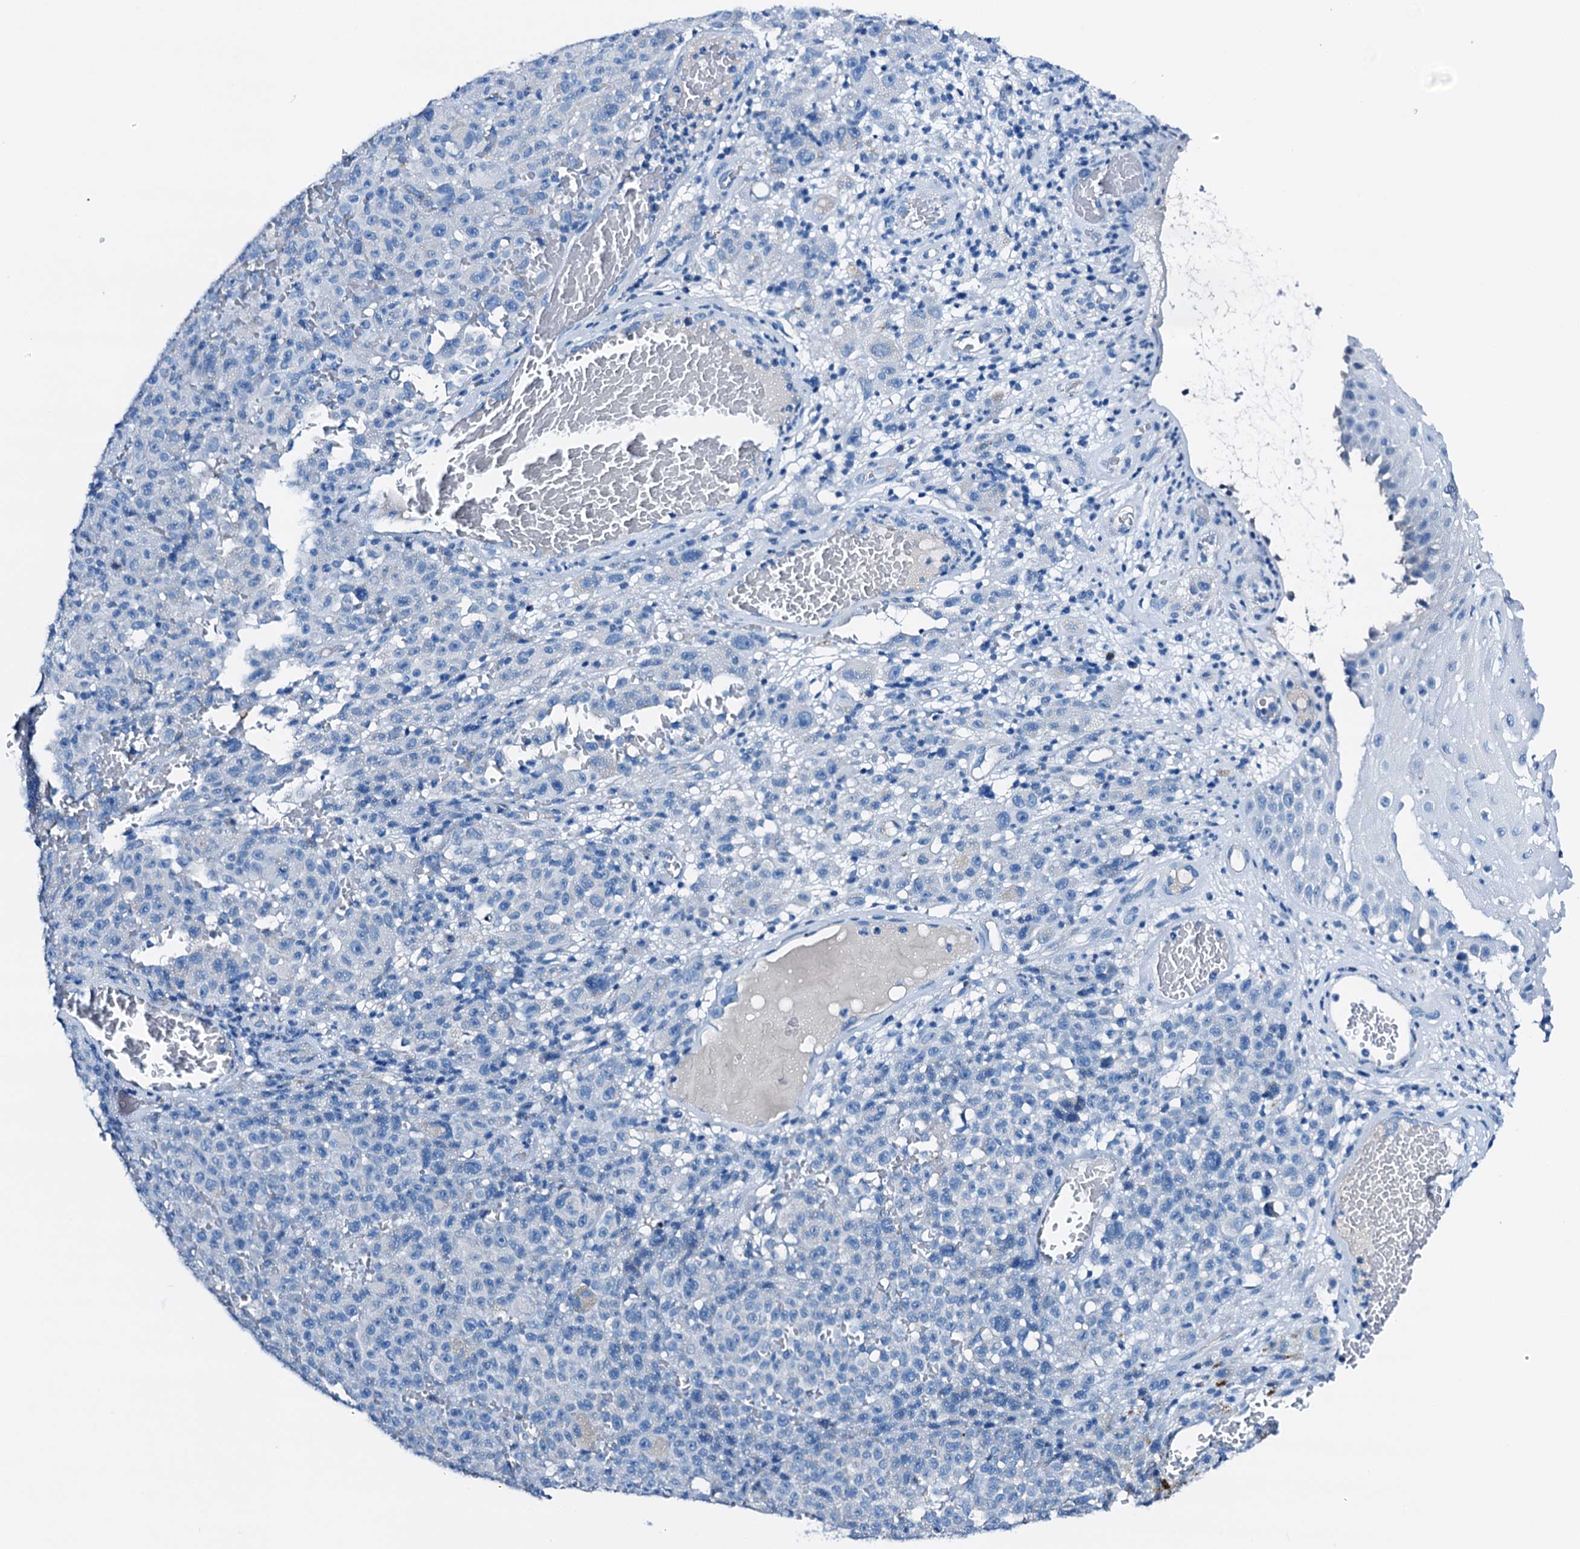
{"staining": {"intensity": "negative", "quantity": "none", "location": "none"}, "tissue": "melanoma", "cell_type": "Tumor cells", "image_type": "cancer", "snomed": [{"axis": "morphology", "description": "Malignant melanoma, NOS"}, {"axis": "topography", "description": "Skin"}], "caption": "The image demonstrates no significant staining in tumor cells of melanoma.", "gene": "C1QTNF4", "patient": {"sex": "female", "age": 82}}